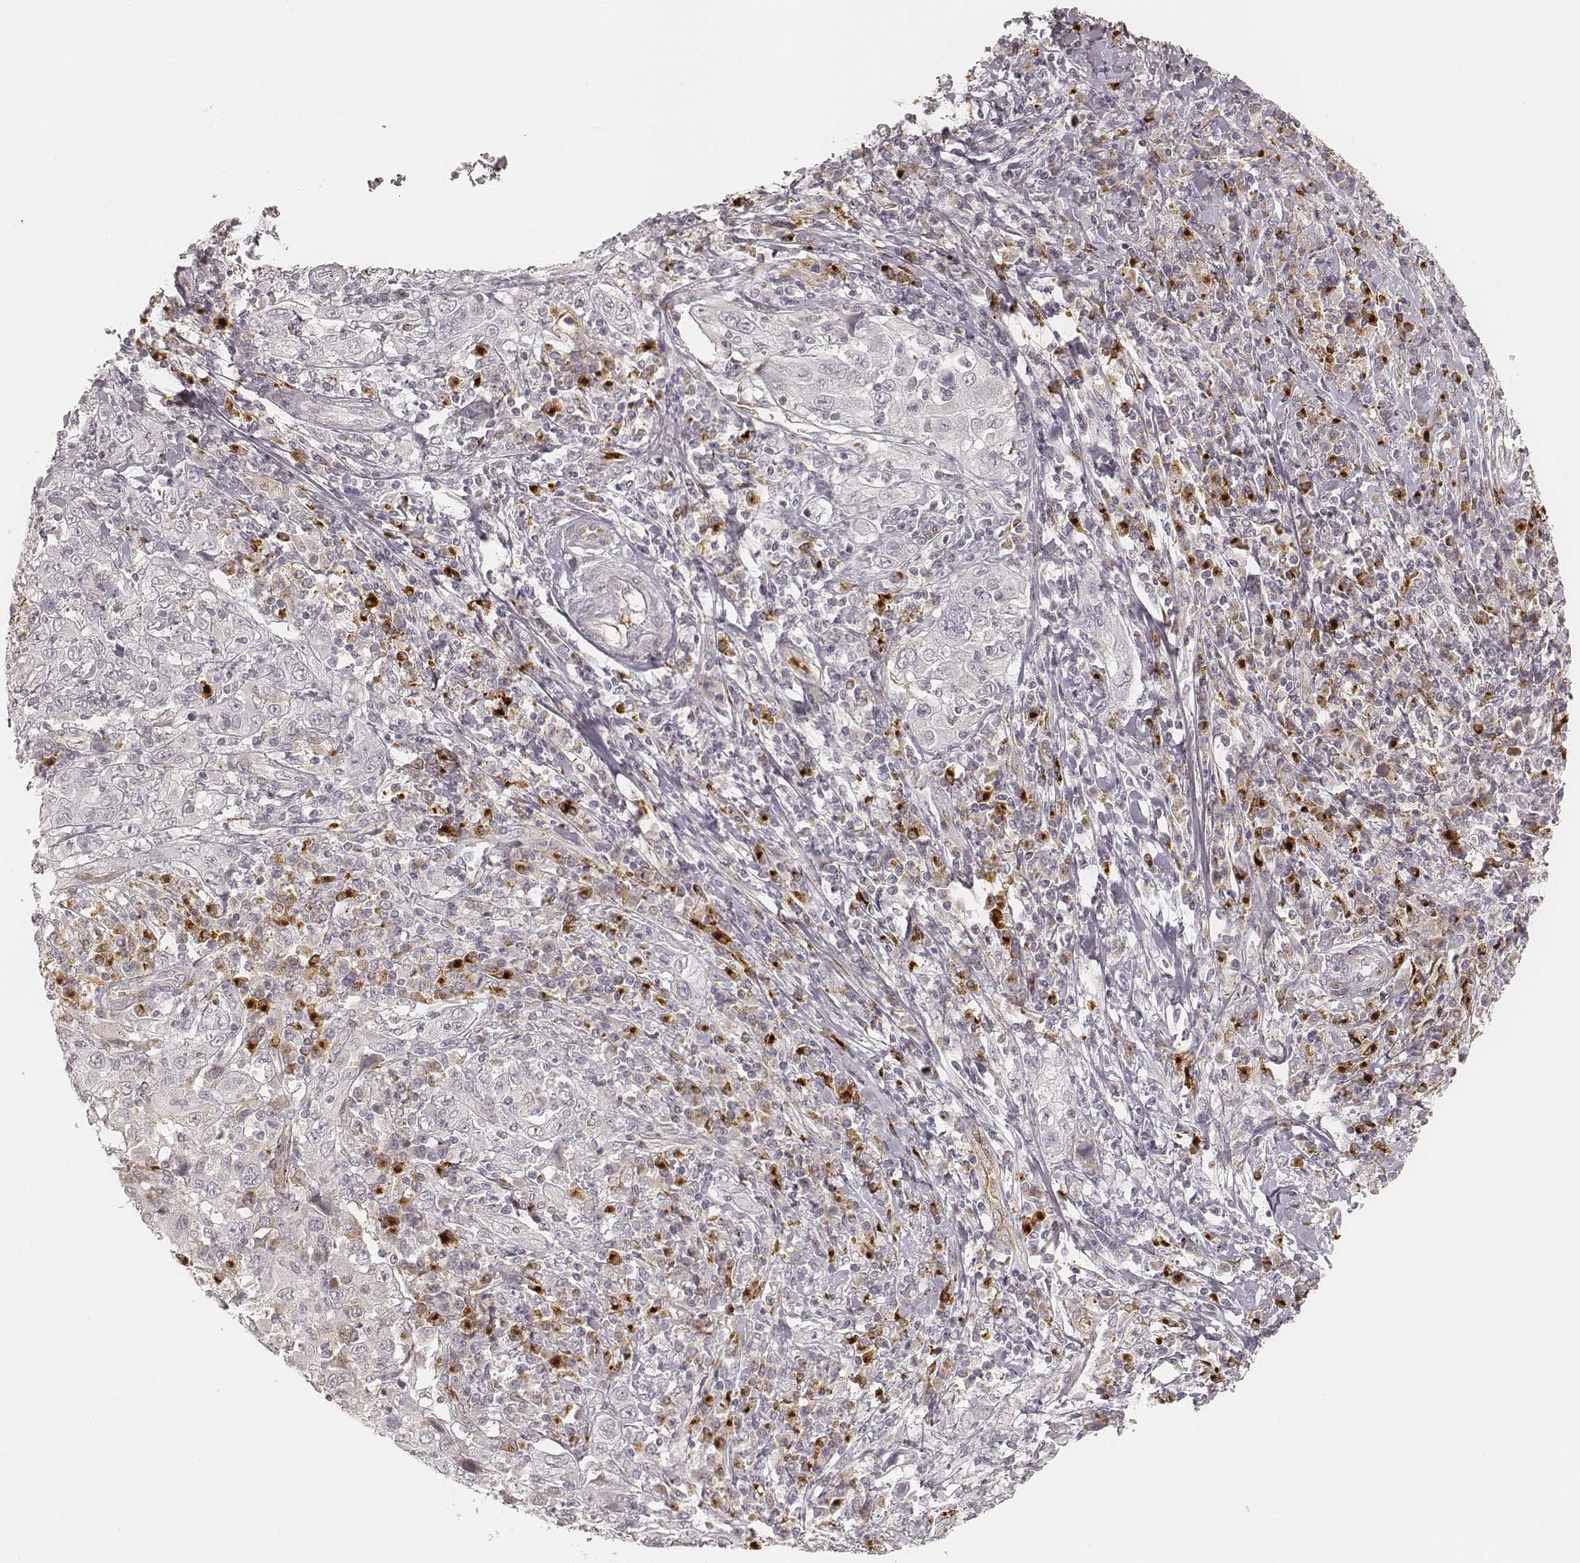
{"staining": {"intensity": "negative", "quantity": "none", "location": "none"}, "tissue": "cervical cancer", "cell_type": "Tumor cells", "image_type": "cancer", "snomed": [{"axis": "morphology", "description": "Squamous cell carcinoma, NOS"}, {"axis": "topography", "description": "Cervix"}], "caption": "Immunohistochemical staining of cervical squamous cell carcinoma exhibits no significant expression in tumor cells. Brightfield microscopy of immunohistochemistry stained with DAB (brown) and hematoxylin (blue), captured at high magnification.", "gene": "GORASP2", "patient": {"sex": "female", "age": 46}}